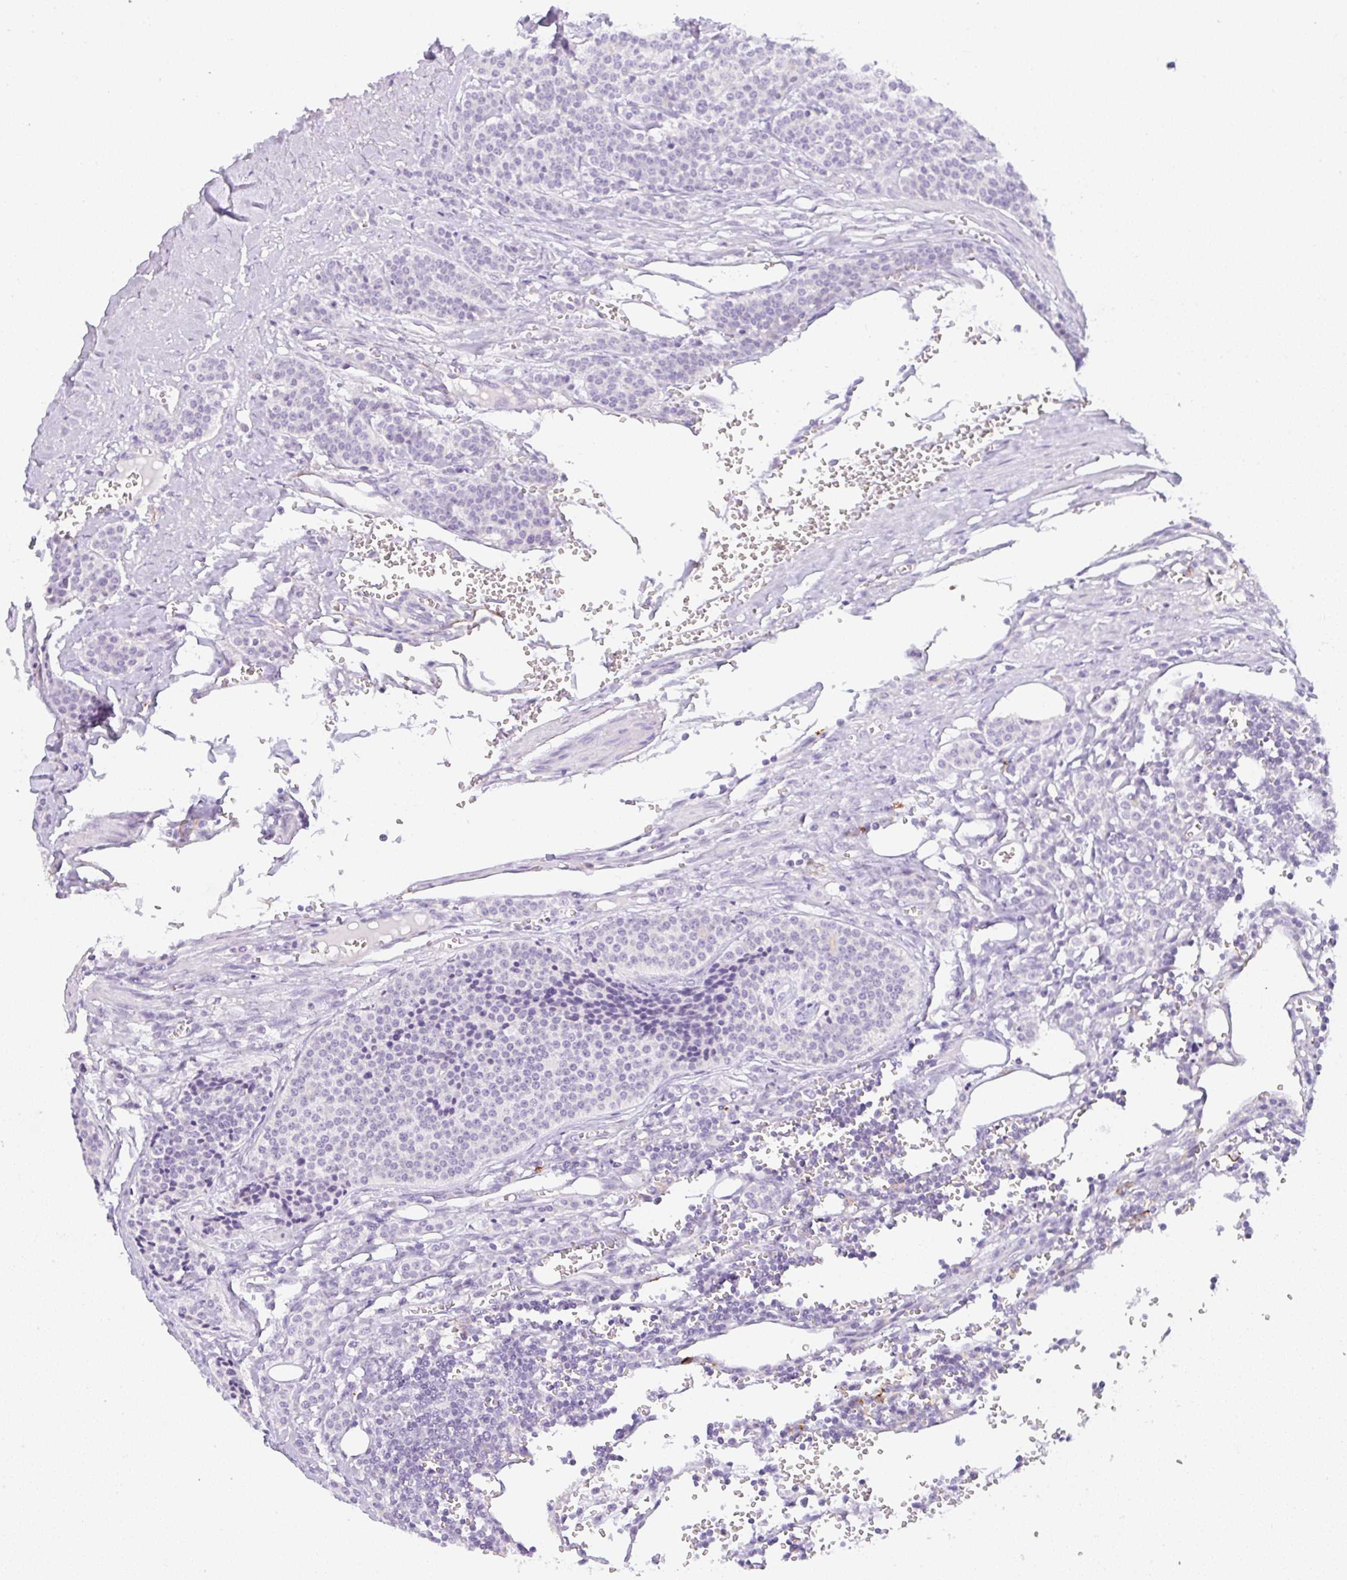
{"staining": {"intensity": "negative", "quantity": "none", "location": "none"}, "tissue": "carcinoid", "cell_type": "Tumor cells", "image_type": "cancer", "snomed": [{"axis": "morphology", "description": "Carcinoid, malignant, NOS"}, {"axis": "topography", "description": "Small intestine"}], "caption": "Malignant carcinoid stained for a protein using immunohistochemistry (IHC) displays no positivity tumor cells.", "gene": "LPAR4", "patient": {"sex": "male", "age": 63}}